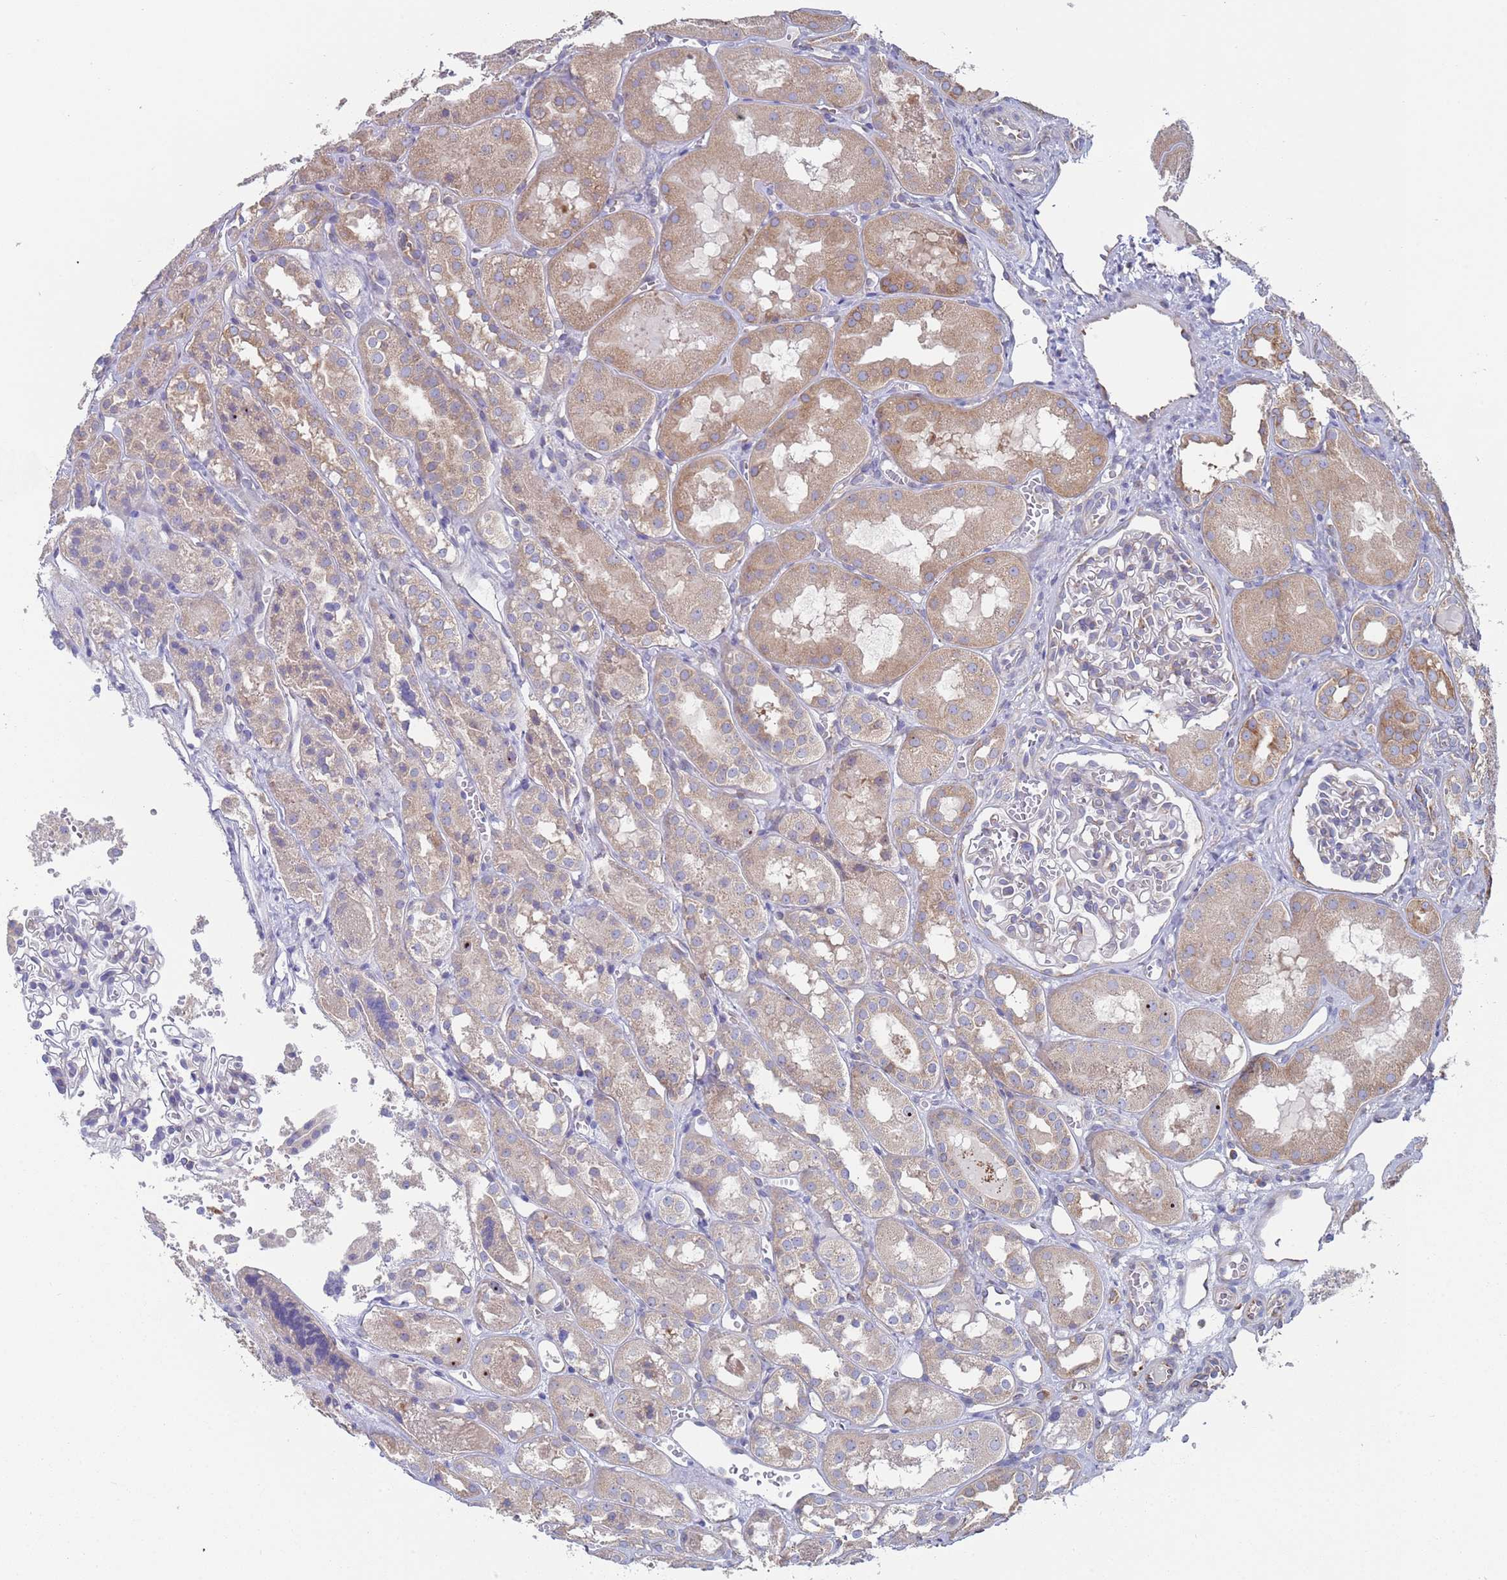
{"staining": {"intensity": "negative", "quantity": "none", "location": "none"}, "tissue": "kidney", "cell_type": "Cells in glomeruli", "image_type": "normal", "snomed": [{"axis": "morphology", "description": "Normal tissue, NOS"}, {"axis": "topography", "description": "Kidney"}], "caption": "Cells in glomeruli are negative for brown protein staining in unremarkable kidney. (DAB (3,3'-diaminobenzidine) IHC visualized using brightfield microscopy, high magnification).", "gene": "ENSG00000286098", "patient": {"sex": "male", "age": 16}}